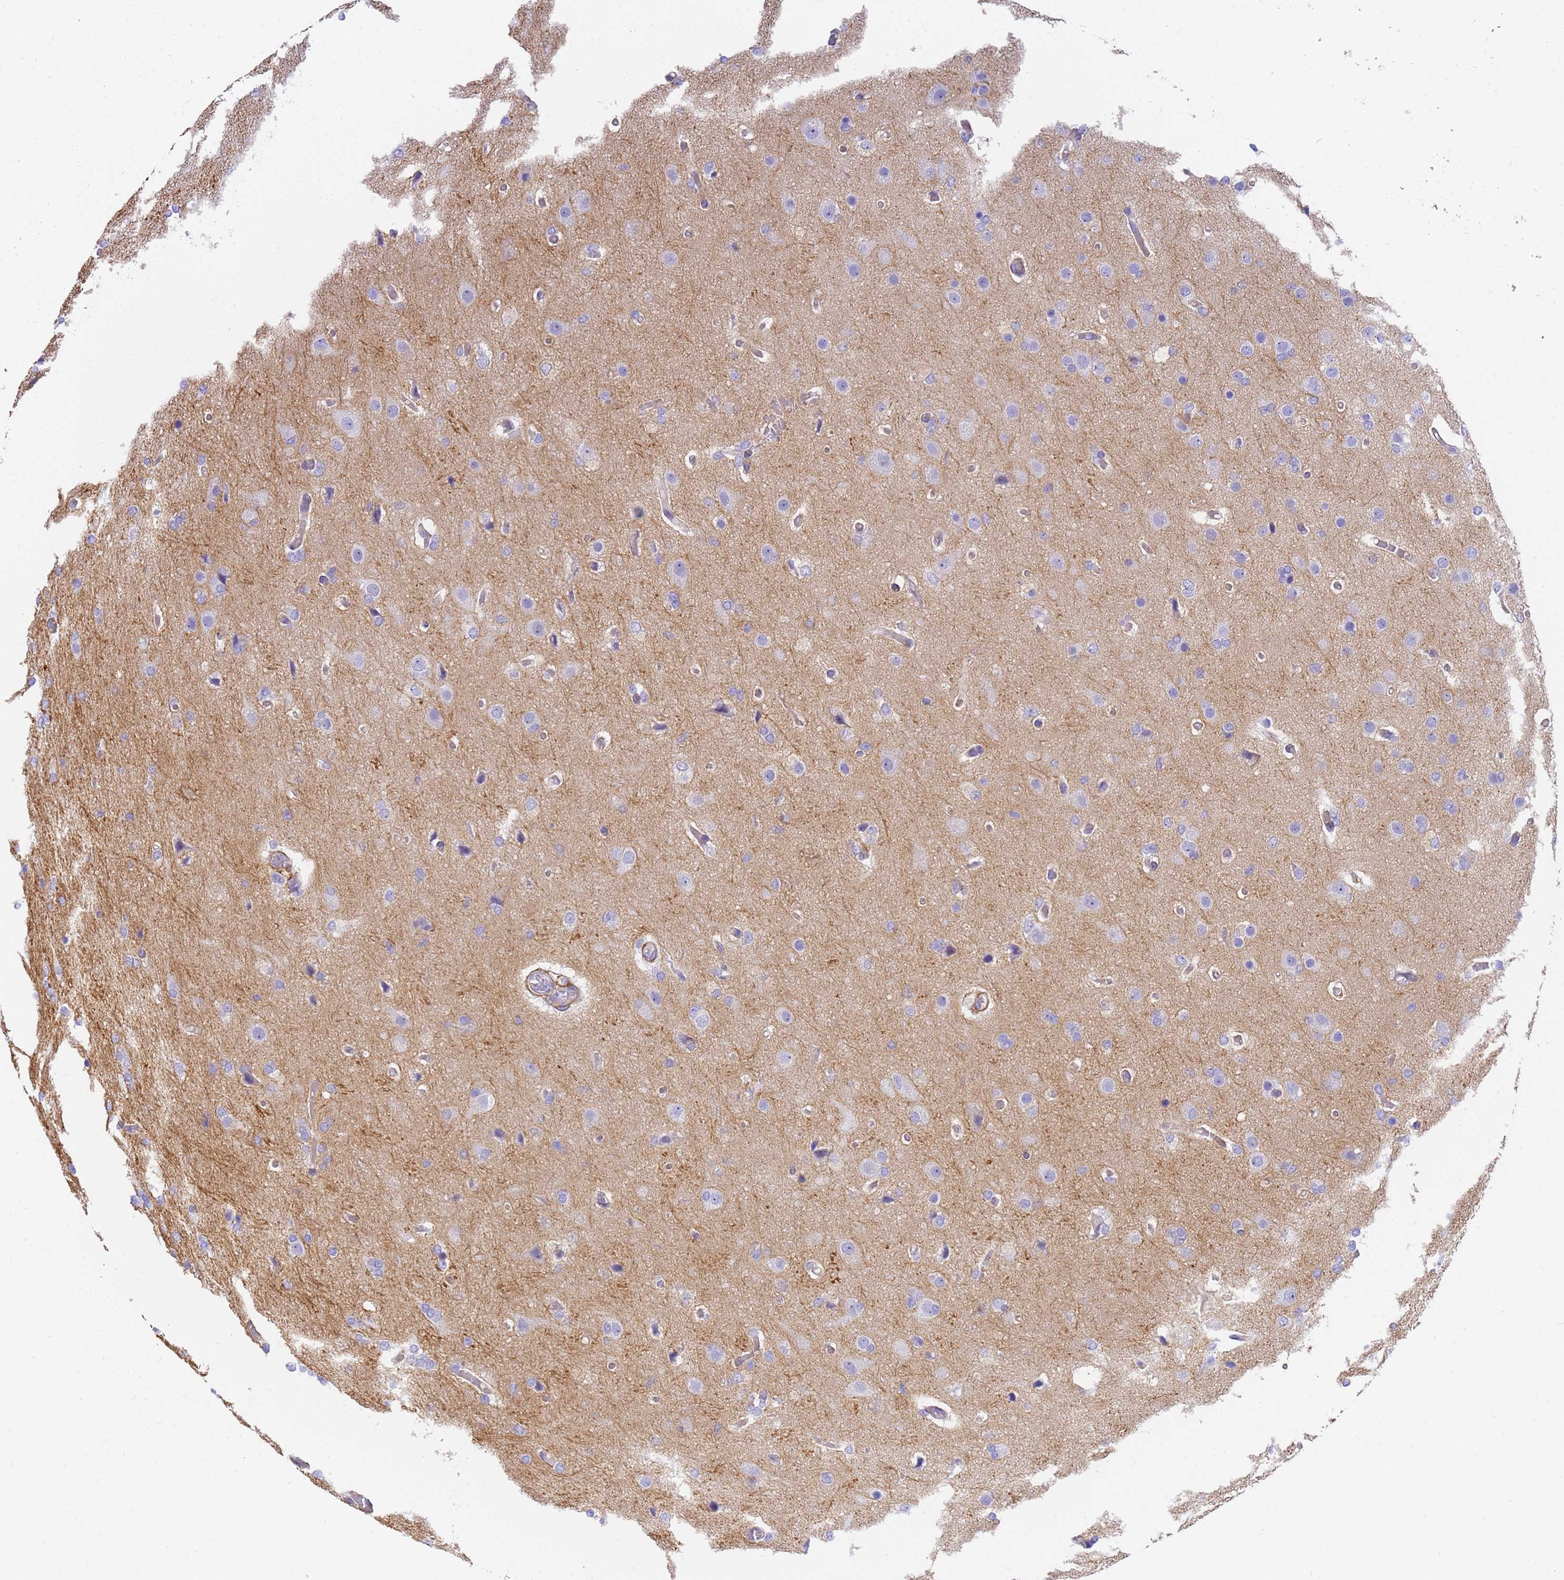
{"staining": {"intensity": "moderate", "quantity": "<25%", "location": "cytoplasmic/membranous"}, "tissue": "glioma", "cell_type": "Tumor cells", "image_type": "cancer", "snomed": [{"axis": "morphology", "description": "Glioma, malignant, High grade"}, {"axis": "topography", "description": "Brain"}], "caption": "This micrograph shows immunohistochemistry staining of malignant glioma (high-grade), with low moderate cytoplasmic/membranous staining in approximately <25% of tumor cells.", "gene": "MVB12A", "patient": {"sex": "female", "age": 74}}